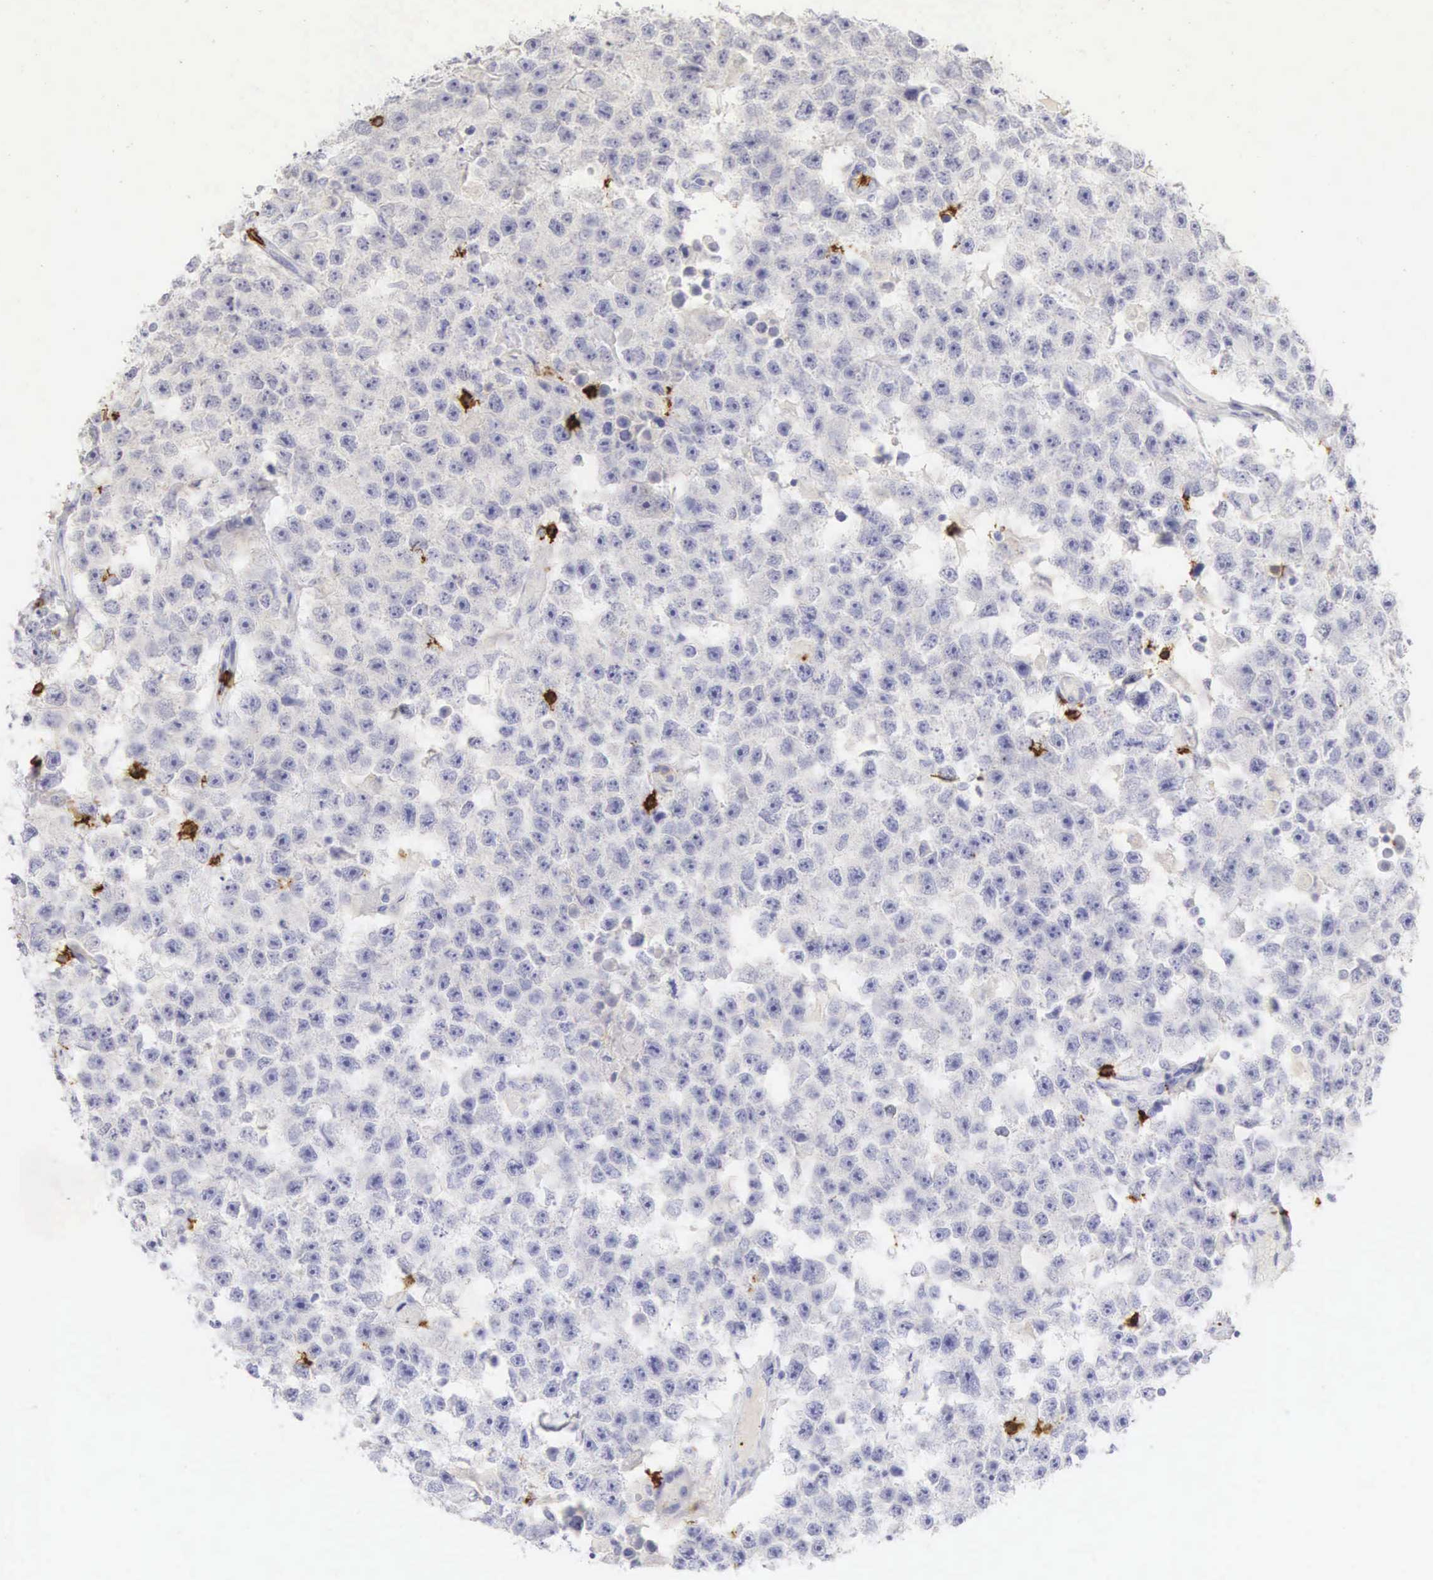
{"staining": {"intensity": "negative", "quantity": "none", "location": "none"}, "tissue": "testis cancer", "cell_type": "Tumor cells", "image_type": "cancer", "snomed": [{"axis": "morphology", "description": "Seminoma, NOS"}, {"axis": "topography", "description": "Testis"}], "caption": "Human seminoma (testis) stained for a protein using IHC displays no positivity in tumor cells.", "gene": "CD8A", "patient": {"sex": "male", "age": 52}}